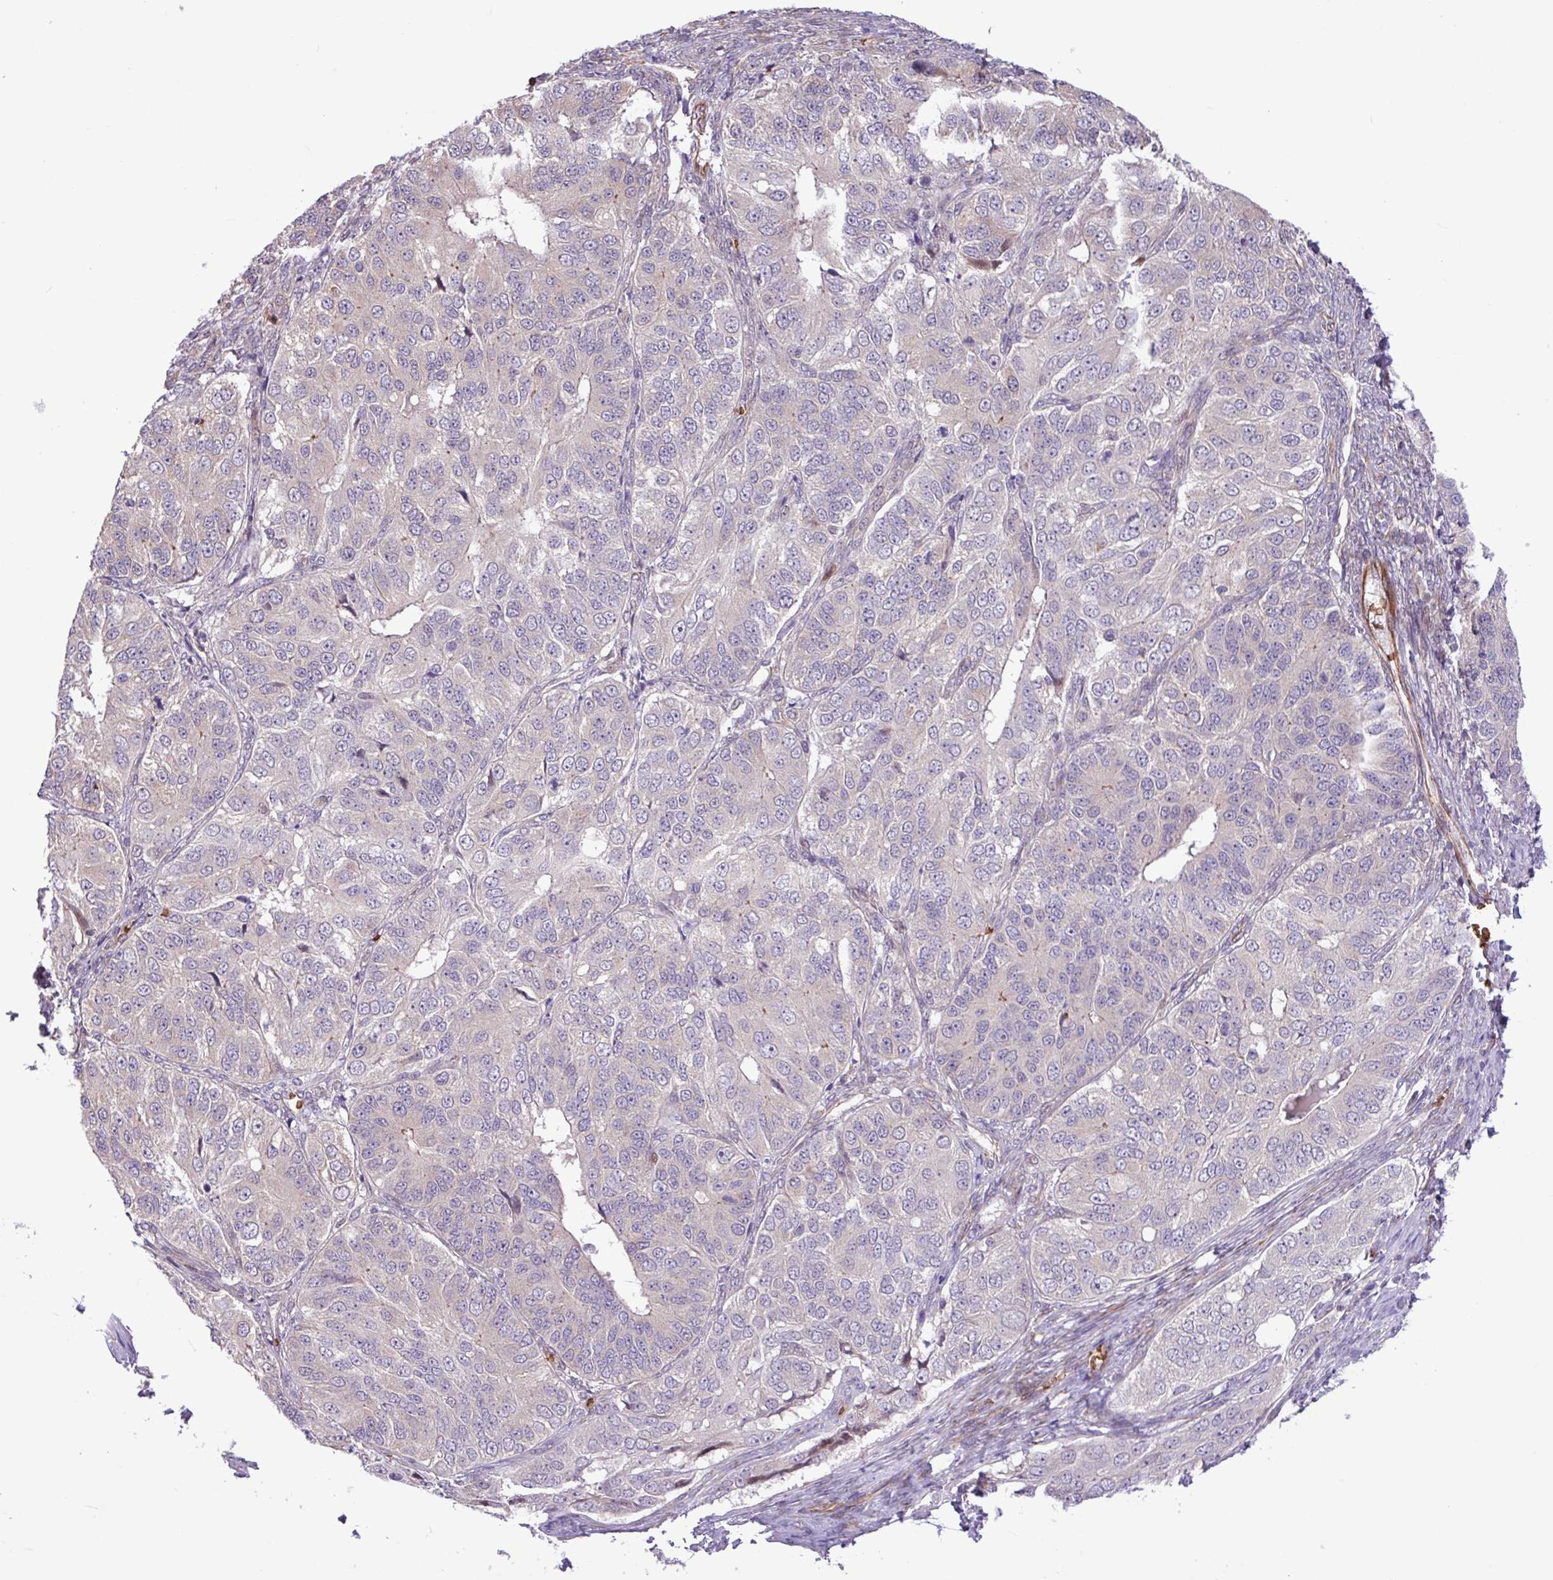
{"staining": {"intensity": "negative", "quantity": "none", "location": "none"}, "tissue": "ovarian cancer", "cell_type": "Tumor cells", "image_type": "cancer", "snomed": [{"axis": "morphology", "description": "Carcinoma, endometroid"}, {"axis": "topography", "description": "Ovary"}], "caption": "Ovarian endometroid carcinoma stained for a protein using immunohistochemistry (IHC) demonstrates no staining tumor cells.", "gene": "RAD21L1", "patient": {"sex": "female", "age": 51}}